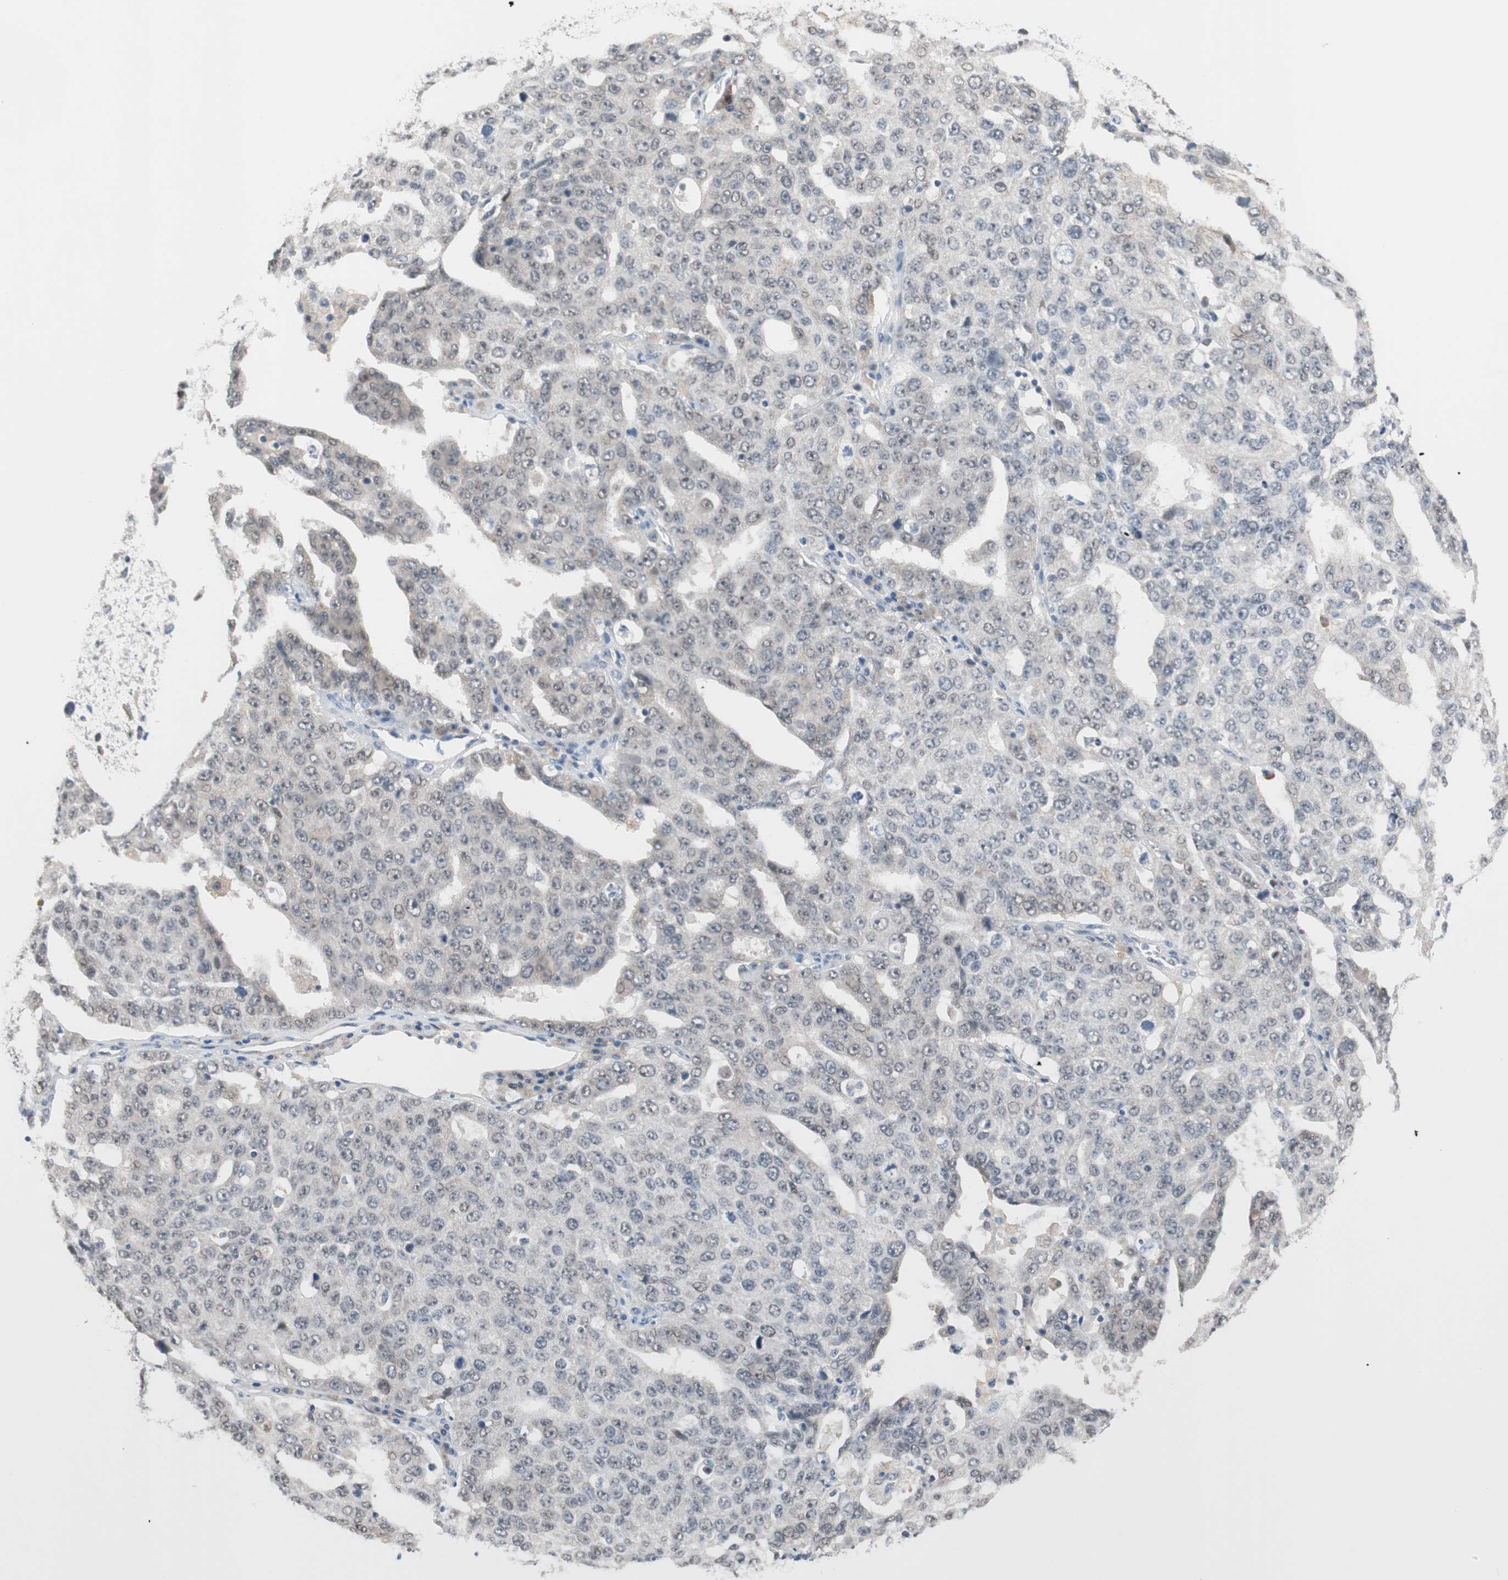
{"staining": {"intensity": "weak", "quantity": "<25%", "location": "nuclear"}, "tissue": "ovarian cancer", "cell_type": "Tumor cells", "image_type": "cancer", "snomed": [{"axis": "morphology", "description": "Carcinoma, endometroid"}, {"axis": "topography", "description": "Ovary"}], "caption": "Tumor cells show no significant expression in ovarian cancer (endometroid carcinoma).", "gene": "GRHL1", "patient": {"sex": "female", "age": 62}}